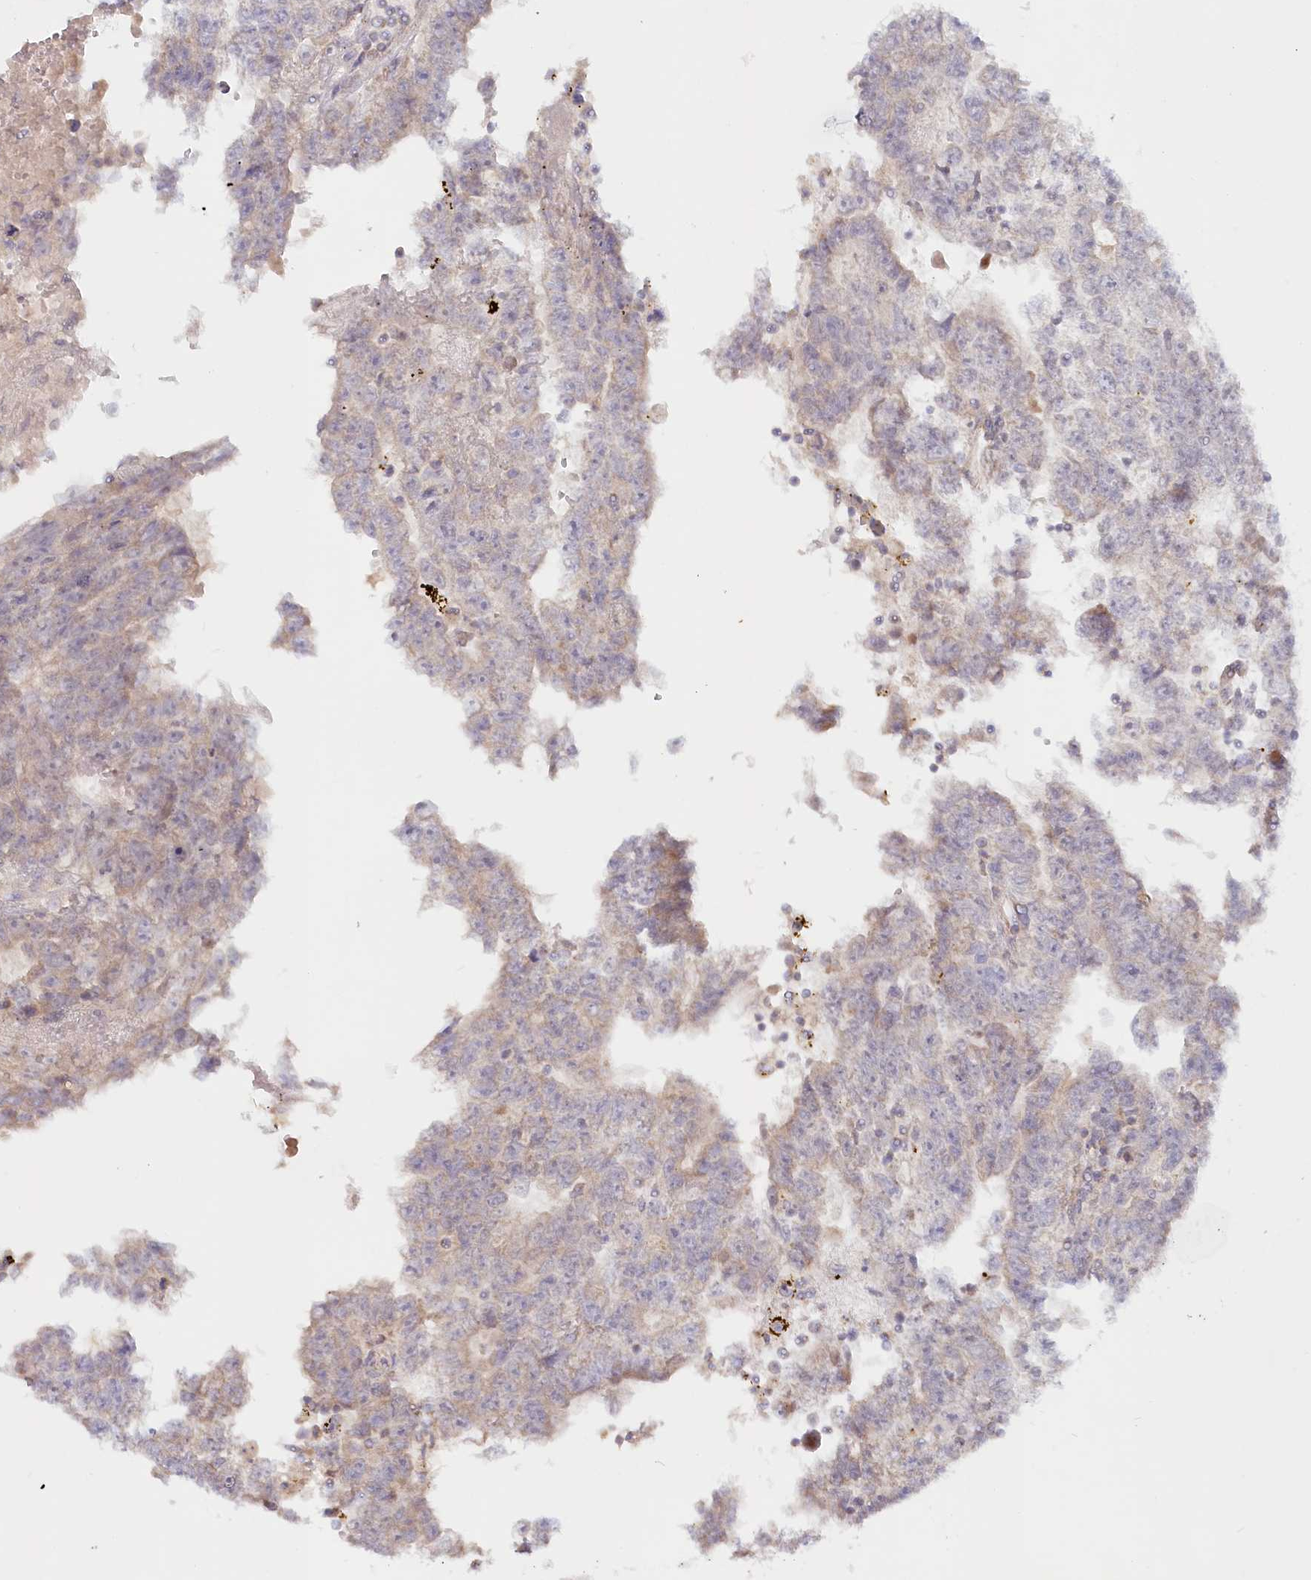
{"staining": {"intensity": "weak", "quantity": "<25%", "location": "cytoplasmic/membranous"}, "tissue": "testis cancer", "cell_type": "Tumor cells", "image_type": "cancer", "snomed": [{"axis": "morphology", "description": "Carcinoma, Embryonal, NOS"}, {"axis": "topography", "description": "Testis"}], "caption": "DAB (3,3'-diaminobenzidine) immunohistochemical staining of human testis cancer reveals no significant expression in tumor cells.", "gene": "PSAPL1", "patient": {"sex": "male", "age": 25}}